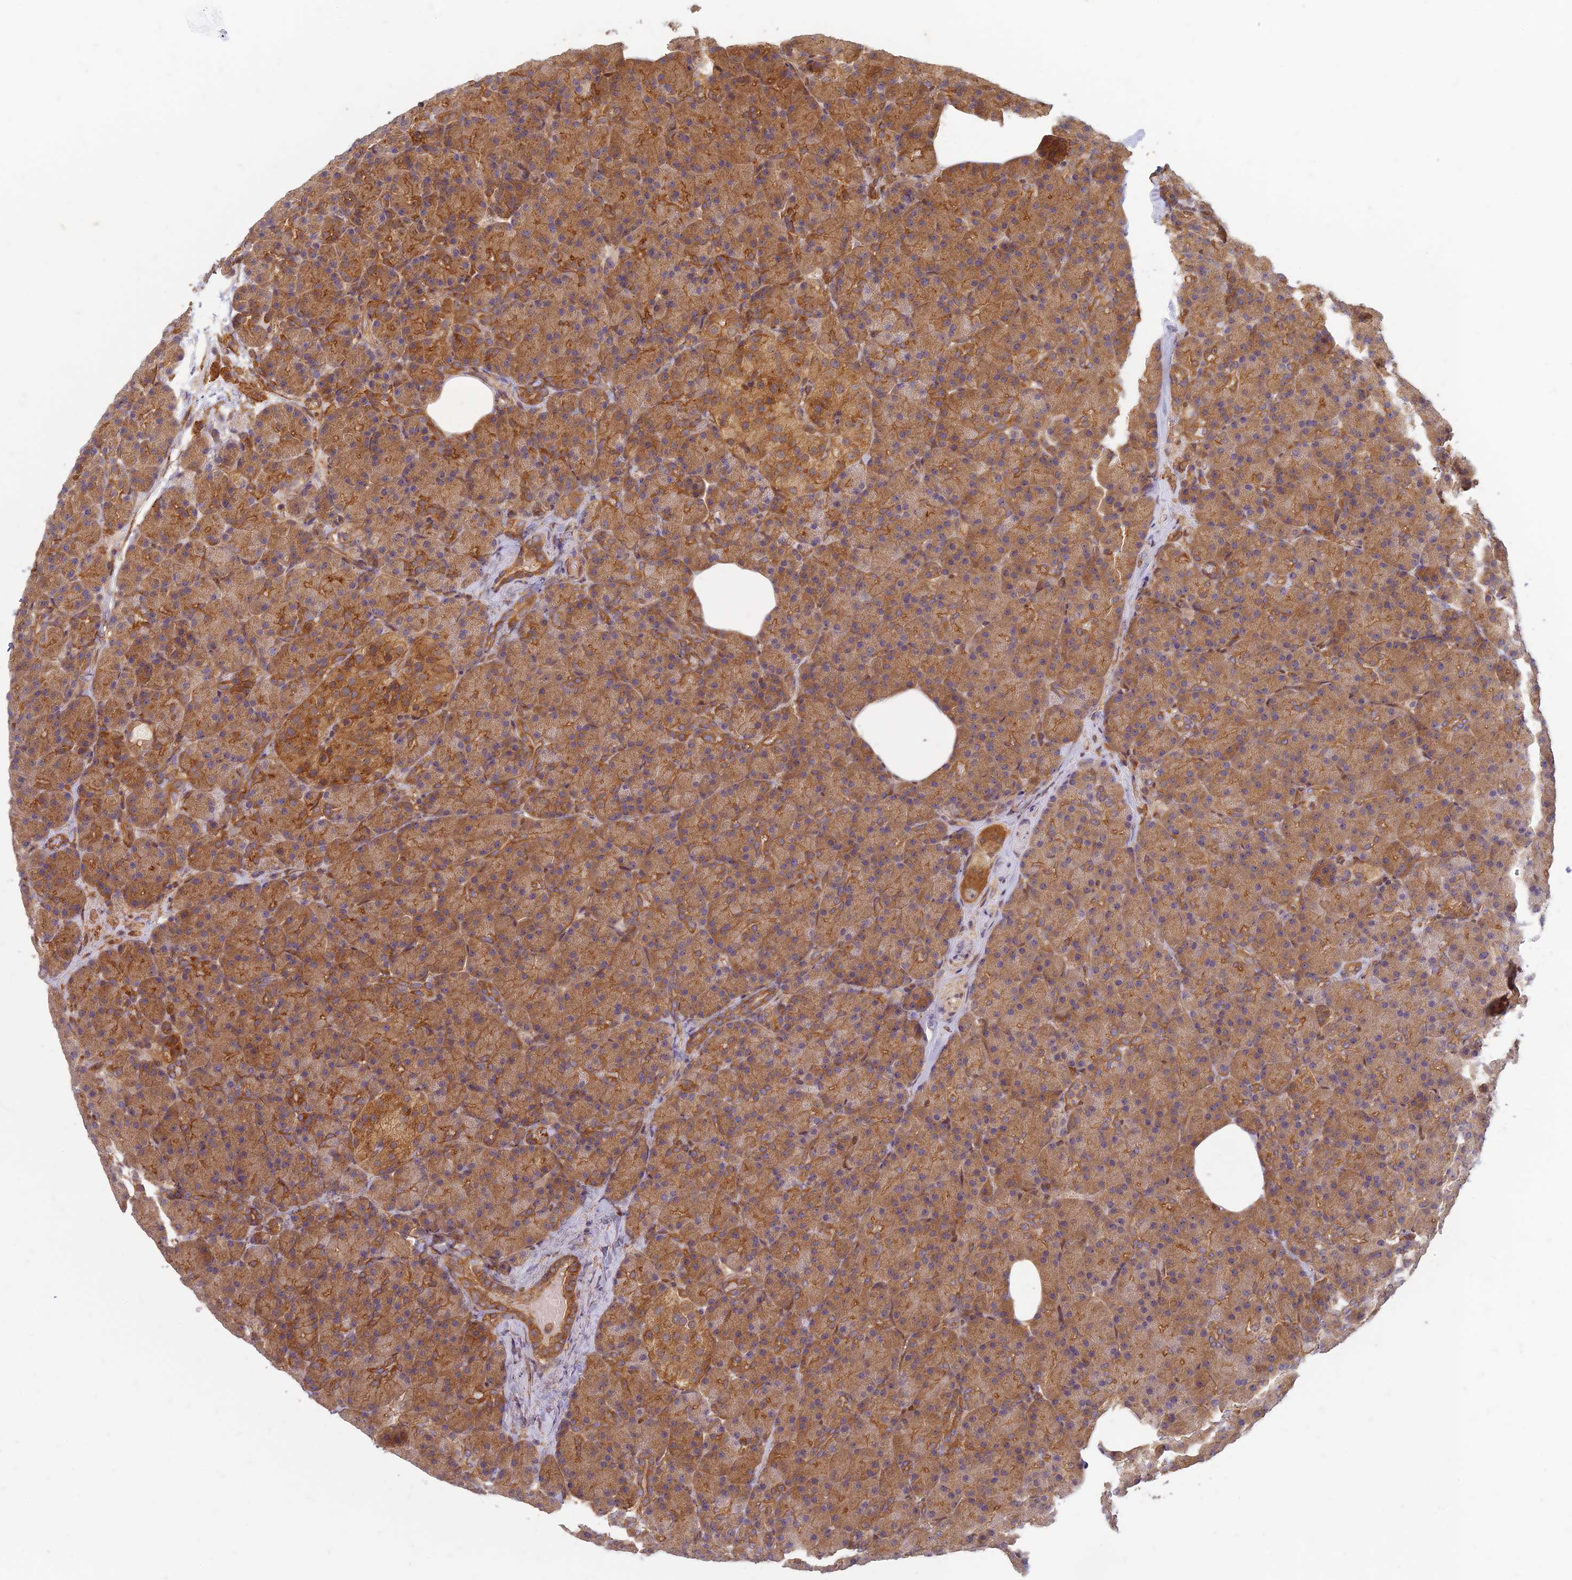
{"staining": {"intensity": "moderate", "quantity": ">75%", "location": "cytoplasmic/membranous"}, "tissue": "pancreas", "cell_type": "Exocrine glandular cells", "image_type": "normal", "snomed": [{"axis": "morphology", "description": "Normal tissue, NOS"}, {"axis": "topography", "description": "Pancreas"}], "caption": "Immunohistochemistry (IHC) photomicrograph of unremarkable human pancreas stained for a protein (brown), which displays medium levels of moderate cytoplasmic/membranous expression in about >75% of exocrine glandular cells.", "gene": "TCF25", "patient": {"sex": "female", "age": 43}}